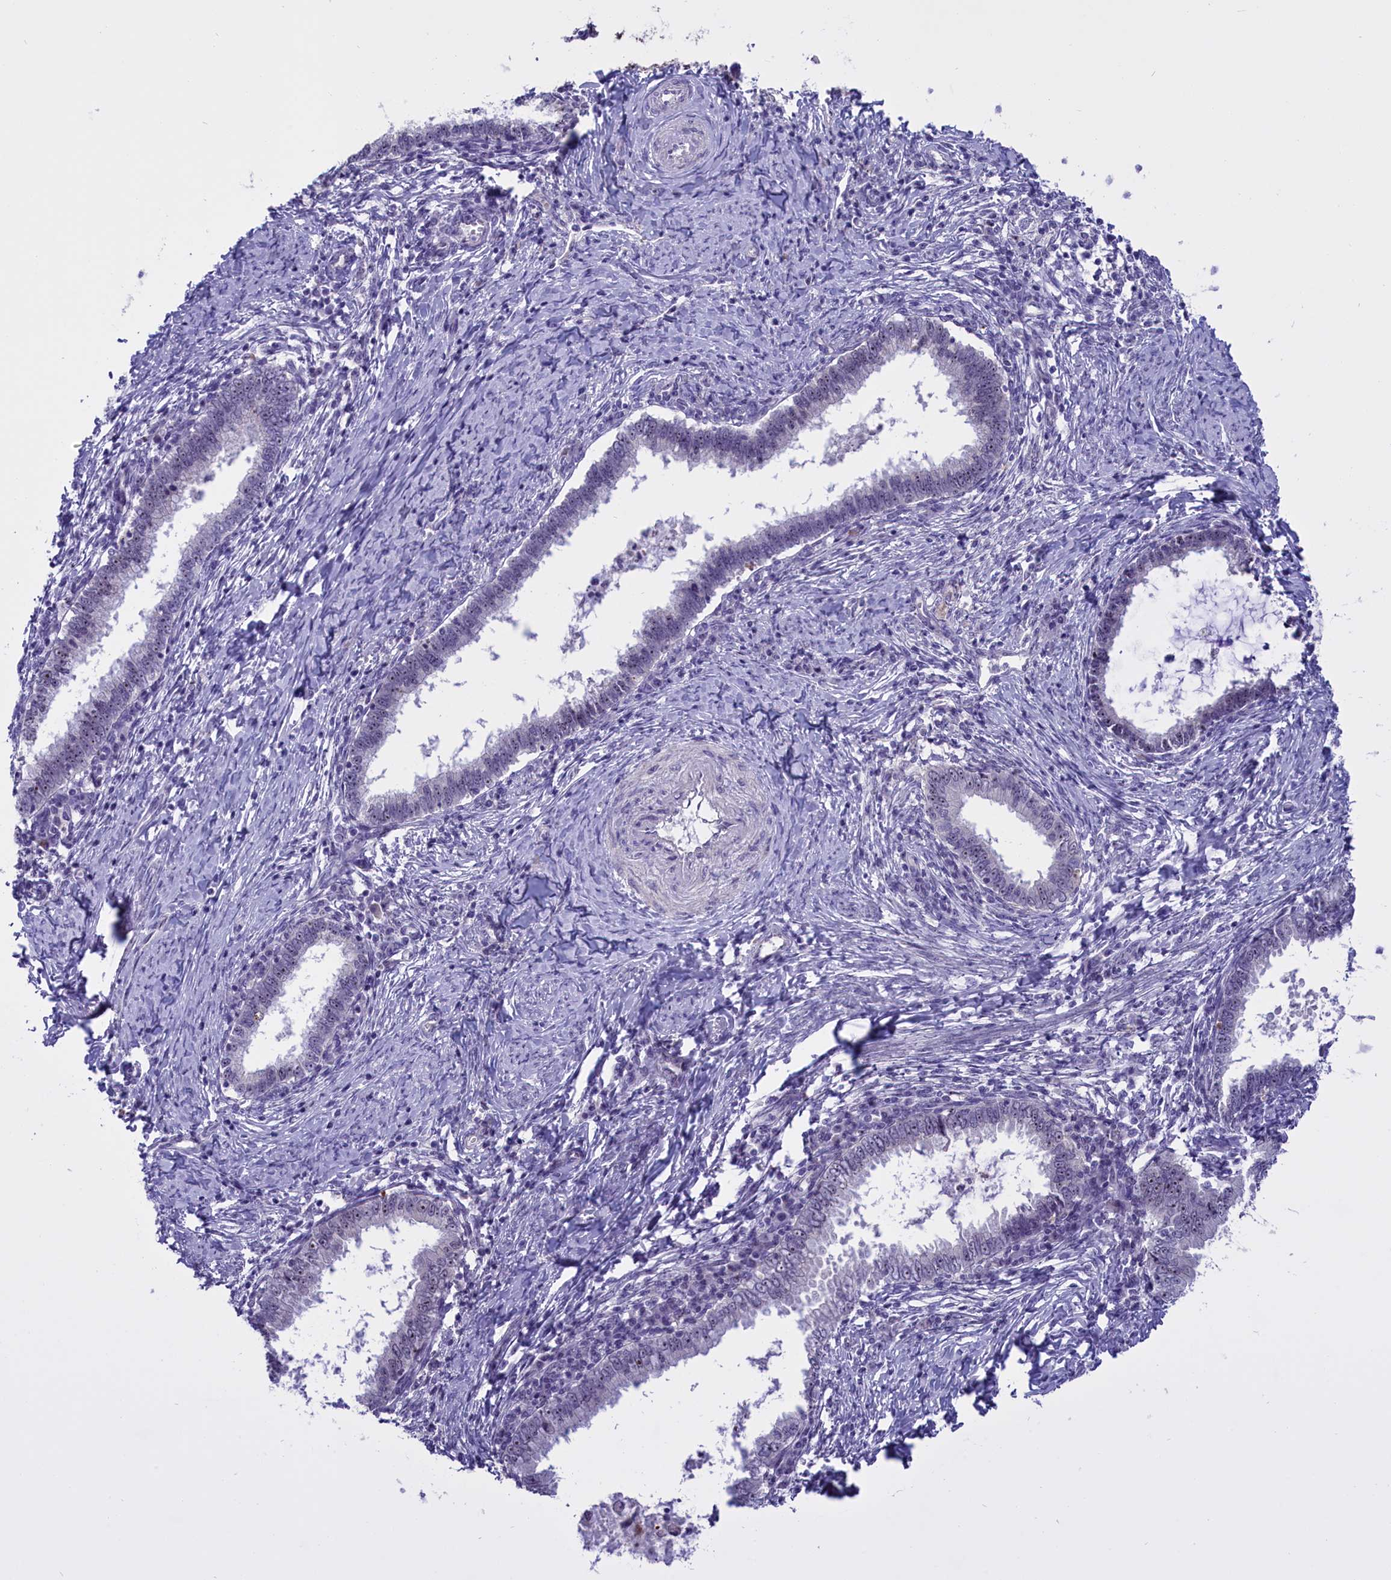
{"staining": {"intensity": "weak", "quantity": "<25%", "location": "nuclear"}, "tissue": "cervical cancer", "cell_type": "Tumor cells", "image_type": "cancer", "snomed": [{"axis": "morphology", "description": "Adenocarcinoma, NOS"}, {"axis": "topography", "description": "Cervix"}], "caption": "A high-resolution image shows immunohistochemistry (IHC) staining of cervical cancer, which demonstrates no significant expression in tumor cells.", "gene": "TBL3", "patient": {"sex": "female", "age": 36}}